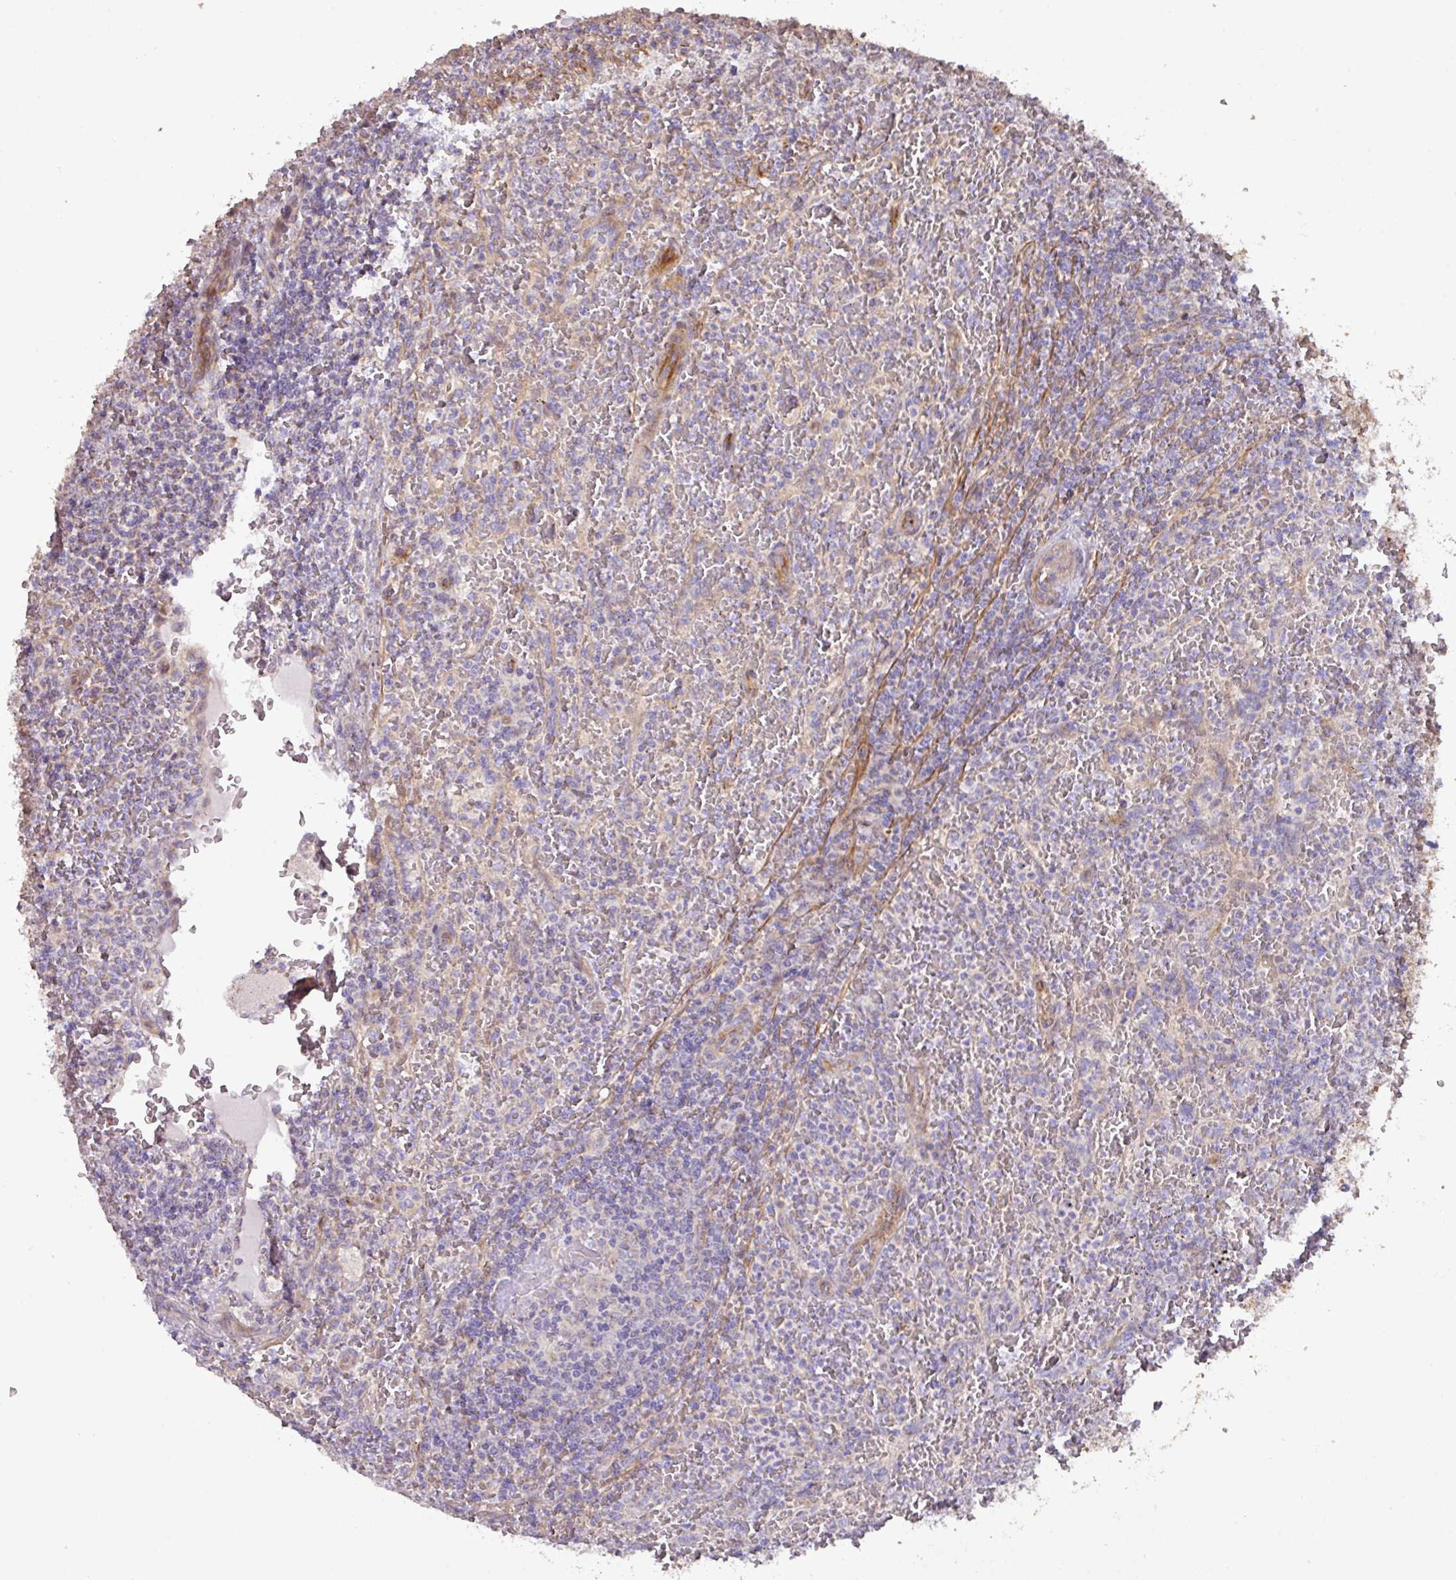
{"staining": {"intensity": "negative", "quantity": "none", "location": "none"}, "tissue": "lymphoma", "cell_type": "Tumor cells", "image_type": "cancer", "snomed": [{"axis": "morphology", "description": "Malignant lymphoma, non-Hodgkin's type, Low grade"}, {"axis": "topography", "description": "Spleen"}], "caption": "Immunohistochemical staining of low-grade malignant lymphoma, non-Hodgkin's type demonstrates no significant expression in tumor cells.", "gene": "MRRF", "patient": {"sex": "female", "age": 64}}